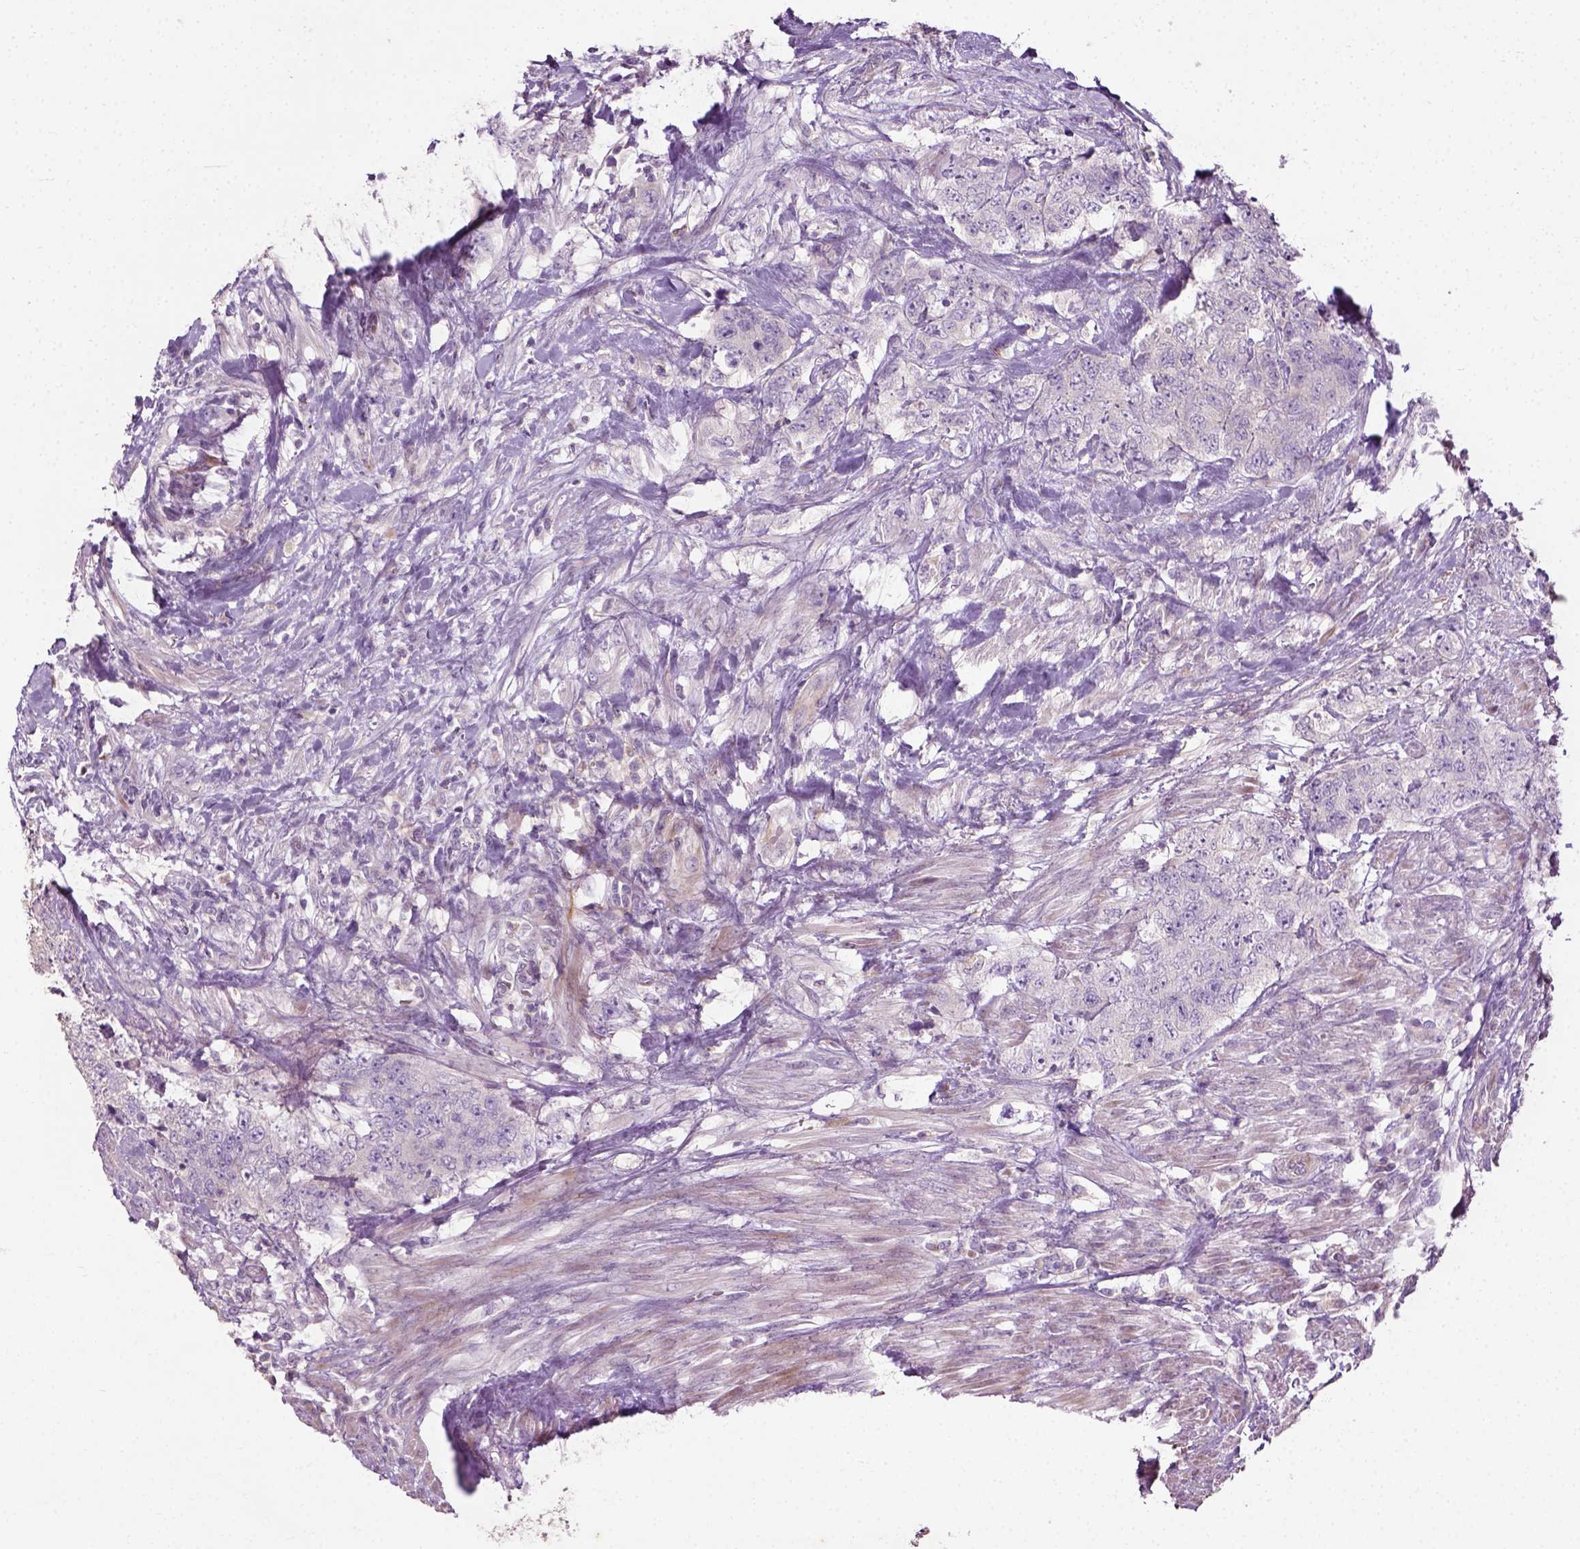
{"staining": {"intensity": "negative", "quantity": "none", "location": "none"}, "tissue": "urothelial cancer", "cell_type": "Tumor cells", "image_type": "cancer", "snomed": [{"axis": "morphology", "description": "Urothelial carcinoma, High grade"}, {"axis": "topography", "description": "Urinary bladder"}], "caption": "Tumor cells show no significant expression in urothelial carcinoma (high-grade).", "gene": "PKP3", "patient": {"sex": "female", "age": 78}}